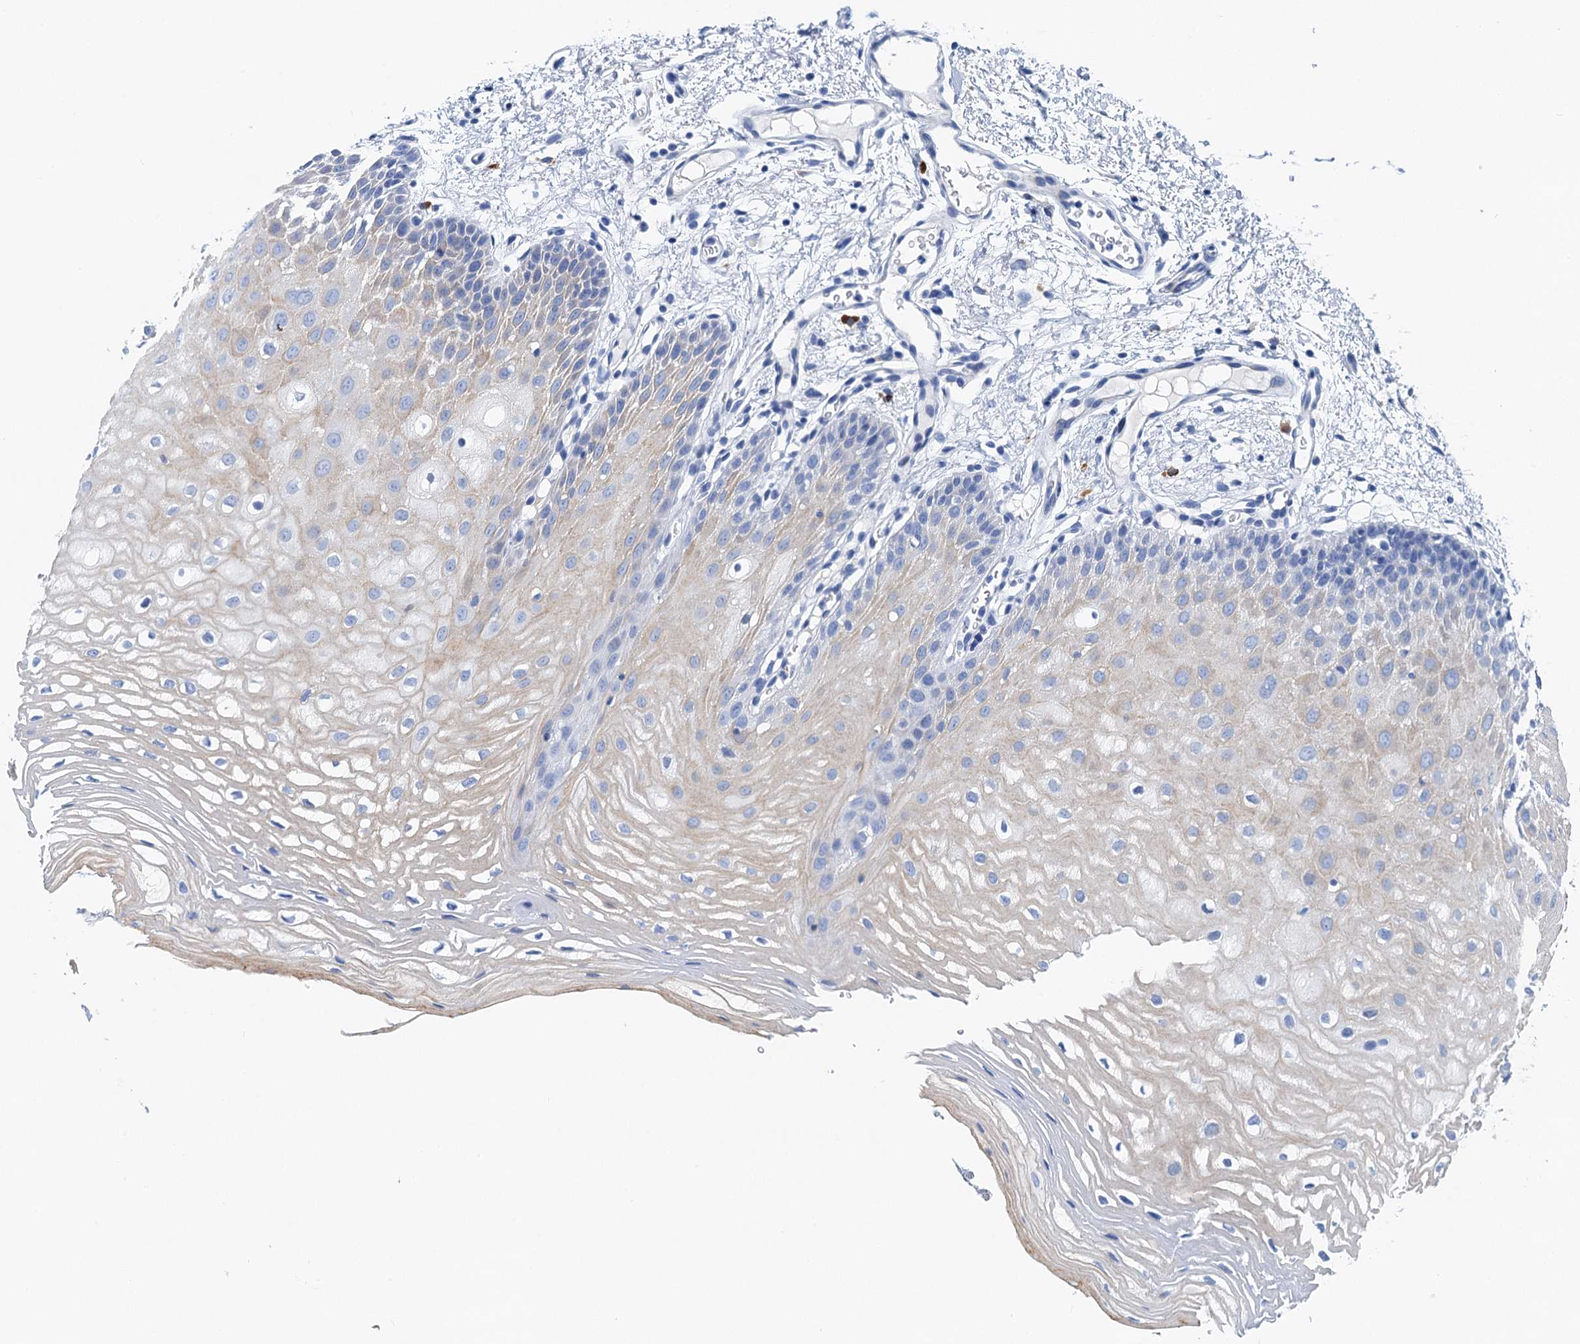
{"staining": {"intensity": "negative", "quantity": "none", "location": "none"}, "tissue": "oral mucosa", "cell_type": "Squamous epithelial cells", "image_type": "normal", "snomed": [{"axis": "morphology", "description": "Normal tissue, NOS"}, {"axis": "topography", "description": "Oral tissue"}, {"axis": "topography", "description": "Tounge, NOS"}], "caption": "Immunohistochemistry (IHC) image of normal oral mucosa stained for a protein (brown), which demonstrates no expression in squamous epithelial cells.", "gene": "NLRP10", "patient": {"sex": "female", "age": 73}}